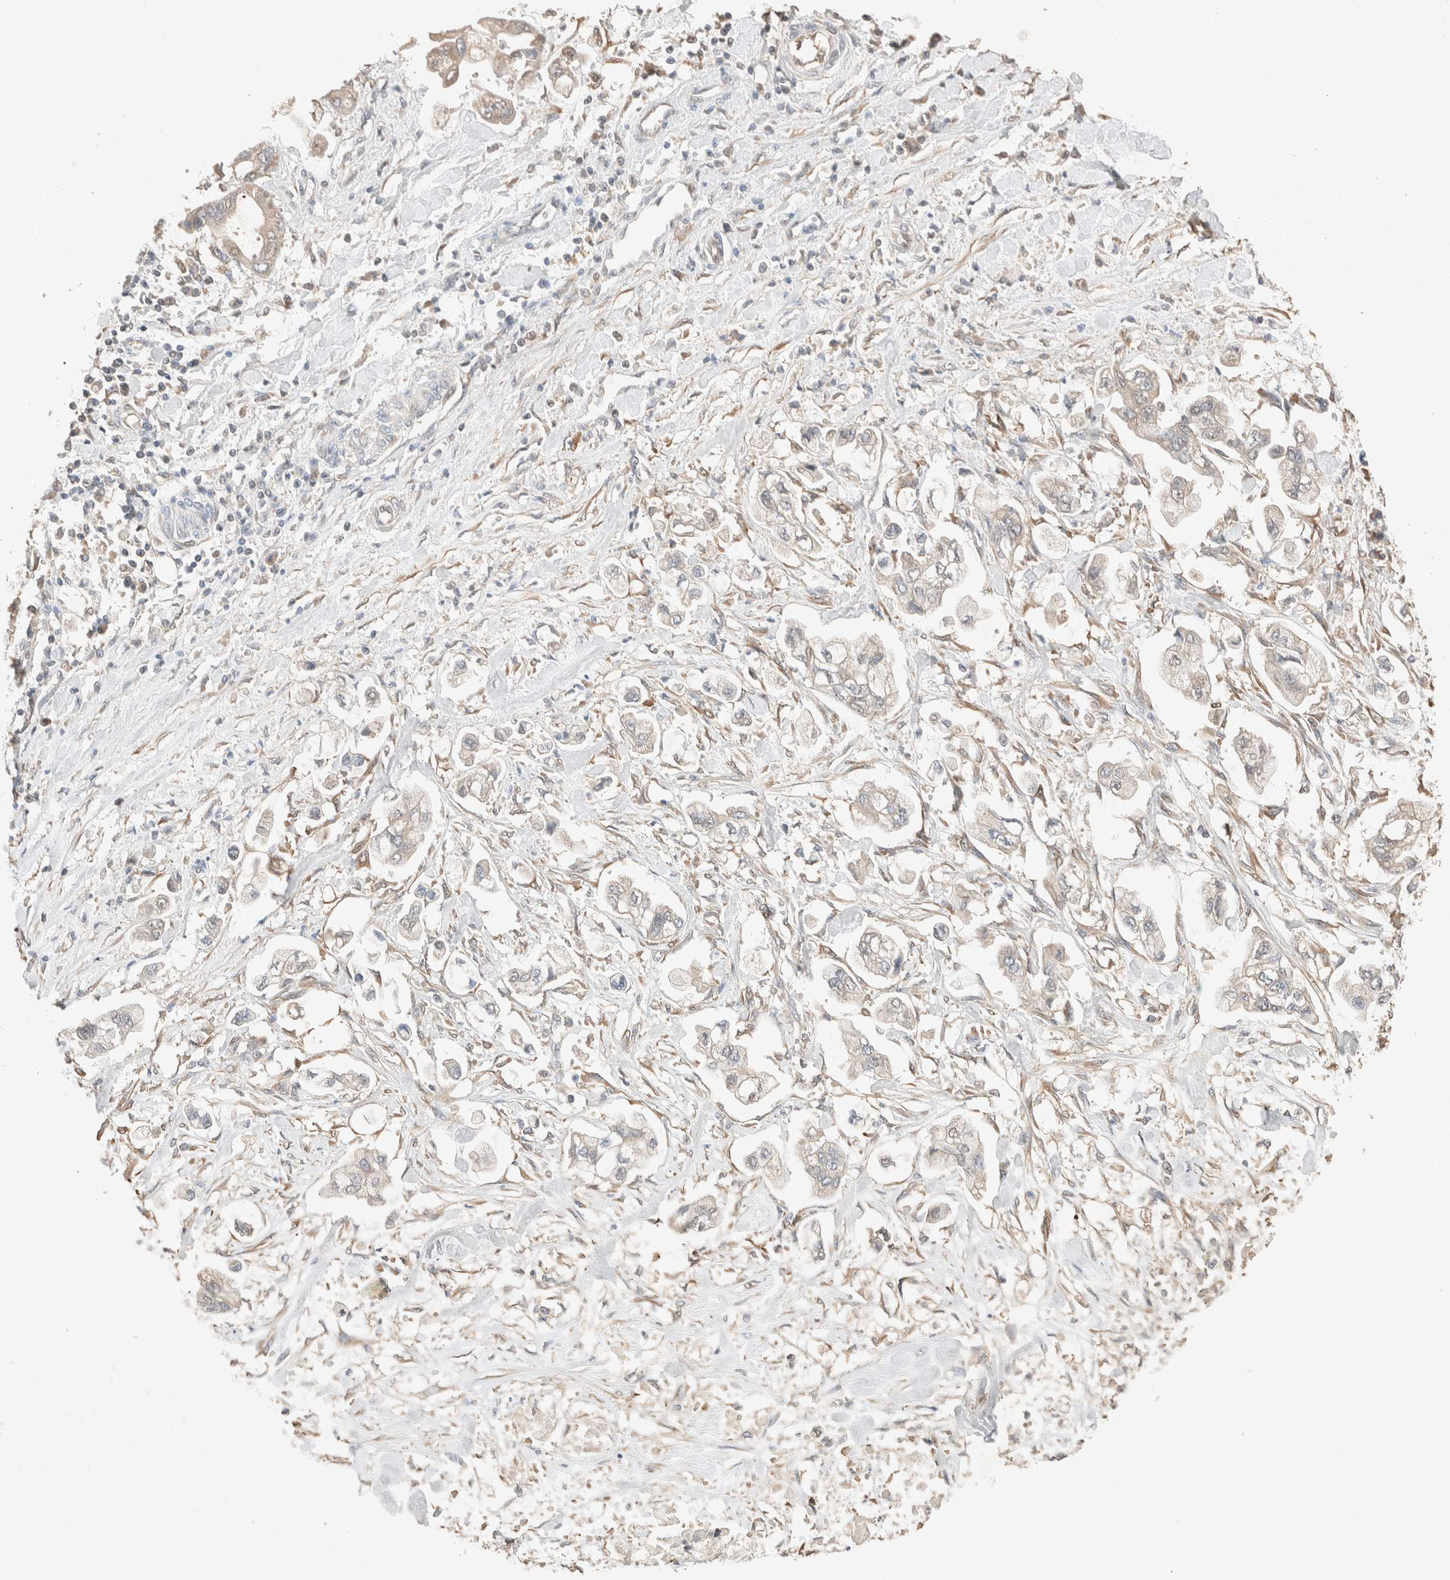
{"staining": {"intensity": "negative", "quantity": "none", "location": "none"}, "tissue": "stomach cancer", "cell_type": "Tumor cells", "image_type": "cancer", "snomed": [{"axis": "morphology", "description": "Normal tissue, NOS"}, {"axis": "morphology", "description": "Adenocarcinoma, NOS"}, {"axis": "topography", "description": "Stomach"}], "caption": "There is no significant positivity in tumor cells of adenocarcinoma (stomach).", "gene": "TUBD1", "patient": {"sex": "male", "age": 62}}